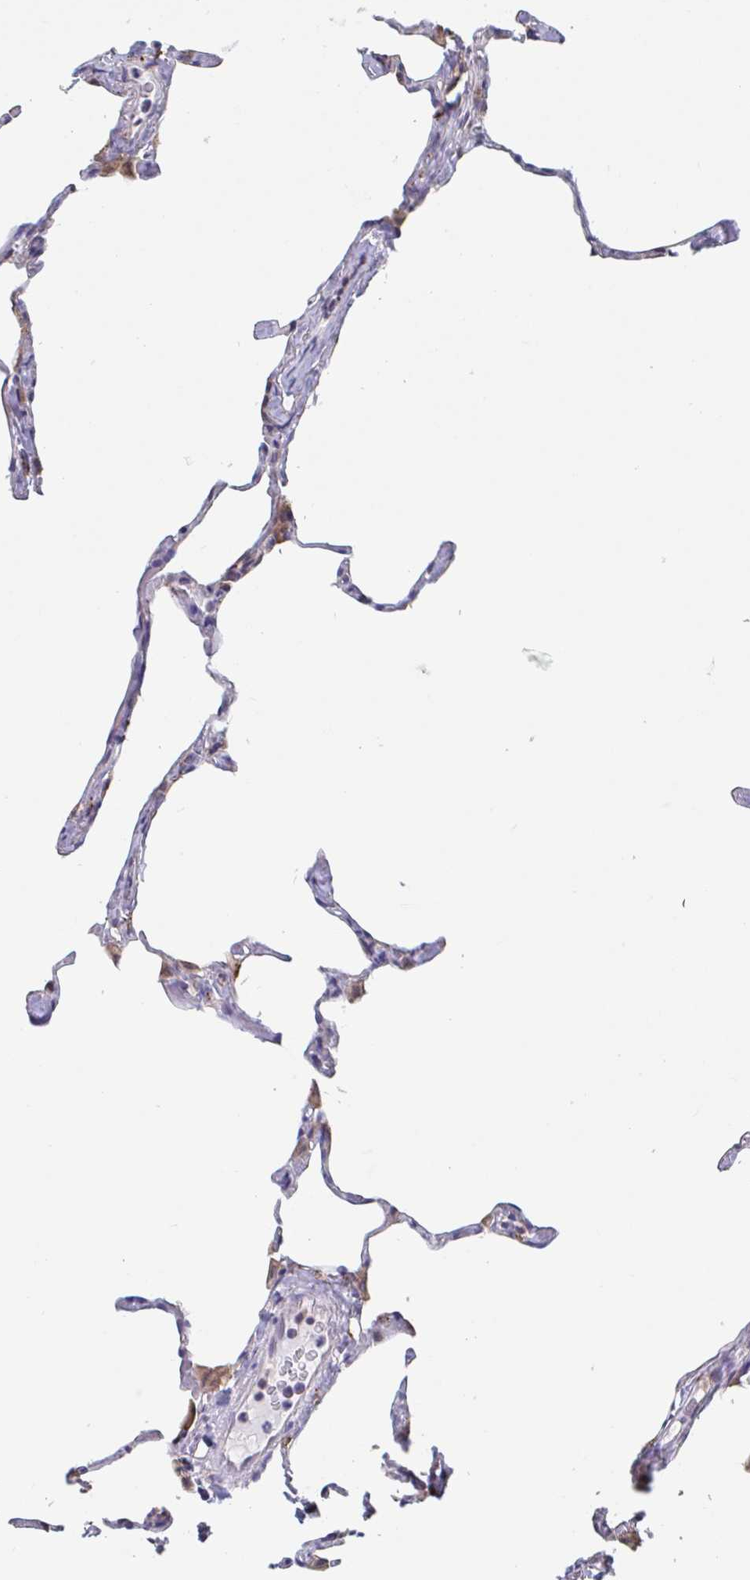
{"staining": {"intensity": "moderate", "quantity": "25%-75%", "location": "cytoplasmic/membranous"}, "tissue": "lung", "cell_type": "Alveolar cells", "image_type": "normal", "snomed": [{"axis": "morphology", "description": "Normal tissue, NOS"}, {"axis": "topography", "description": "Lung"}], "caption": "Immunohistochemistry staining of unremarkable lung, which displays medium levels of moderate cytoplasmic/membranous expression in approximately 25%-75% of alveolar cells indicating moderate cytoplasmic/membranous protein positivity. The staining was performed using DAB (brown) for protein detection and nuclei were counterstained in hematoxylin (blue).", "gene": "SNX8", "patient": {"sex": "male", "age": 65}}